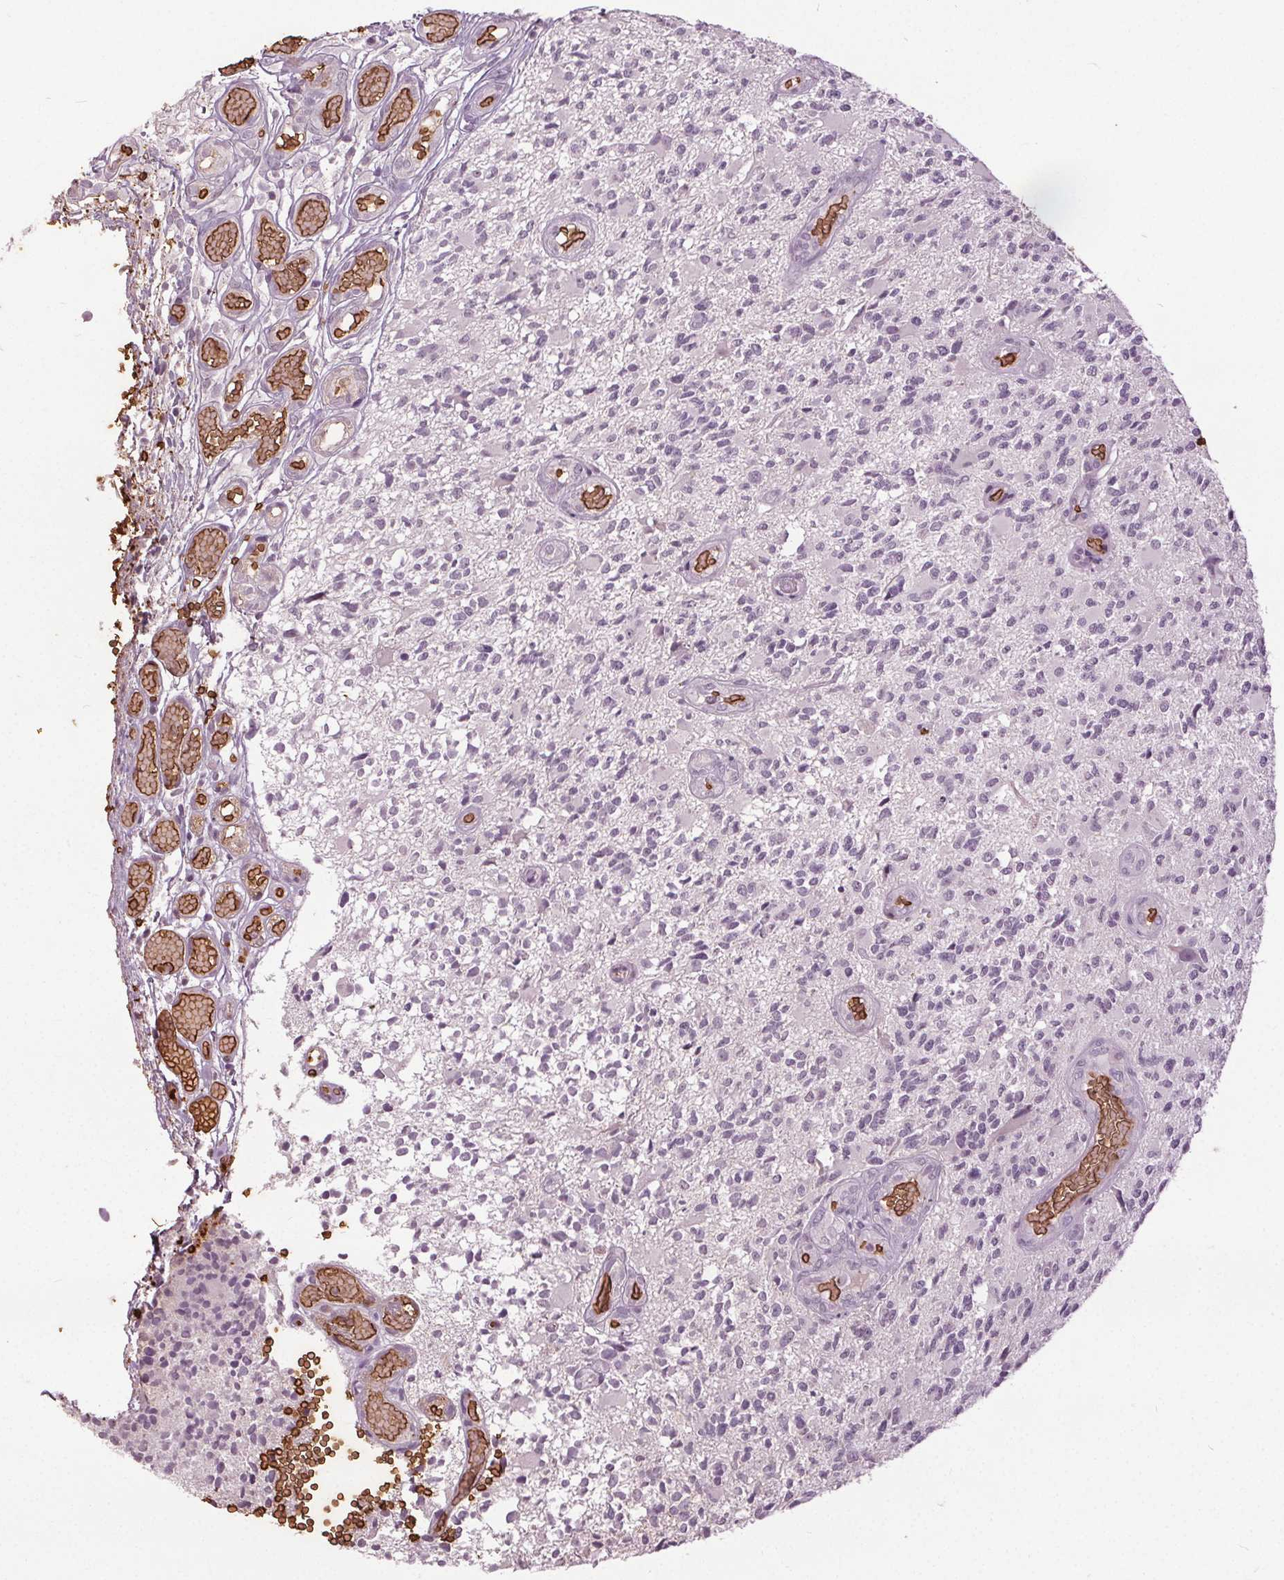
{"staining": {"intensity": "negative", "quantity": "none", "location": "none"}, "tissue": "glioma", "cell_type": "Tumor cells", "image_type": "cancer", "snomed": [{"axis": "morphology", "description": "Glioma, malignant, High grade"}, {"axis": "topography", "description": "Brain"}], "caption": "The image demonstrates no significant expression in tumor cells of glioma. Brightfield microscopy of immunohistochemistry (IHC) stained with DAB (3,3'-diaminobenzidine) (brown) and hematoxylin (blue), captured at high magnification.", "gene": "SLC4A1", "patient": {"sex": "female", "age": 63}}